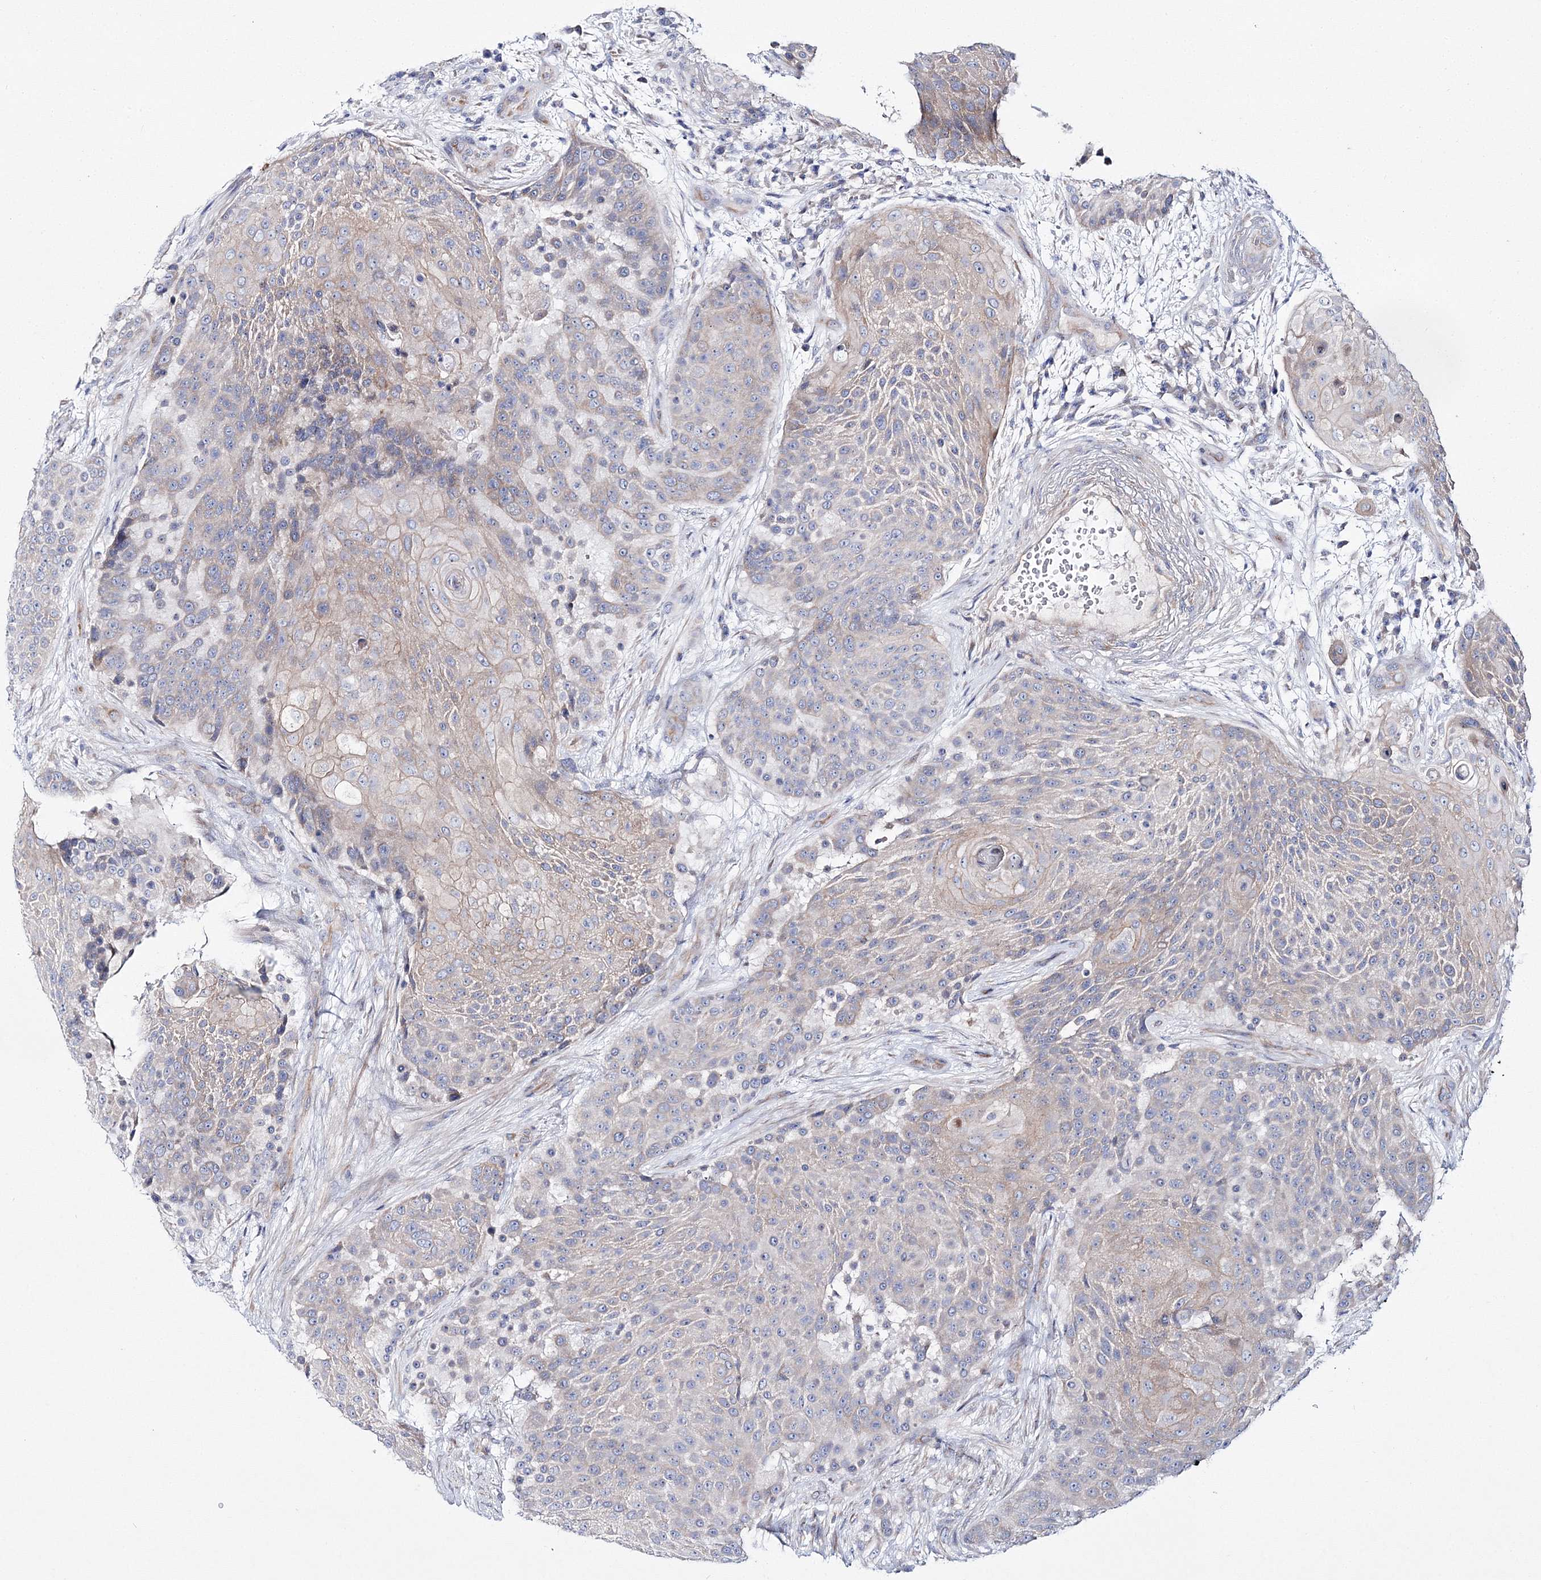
{"staining": {"intensity": "weak", "quantity": "25%-75%", "location": "cytoplasmic/membranous"}, "tissue": "urothelial cancer", "cell_type": "Tumor cells", "image_type": "cancer", "snomed": [{"axis": "morphology", "description": "Urothelial carcinoma, High grade"}, {"axis": "topography", "description": "Urinary bladder"}], "caption": "Brown immunohistochemical staining in urothelial cancer reveals weak cytoplasmic/membranous expression in approximately 25%-75% of tumor cells.", "gene": "ARHGAP32", "patient": {"sex": "female", "age": 63}}